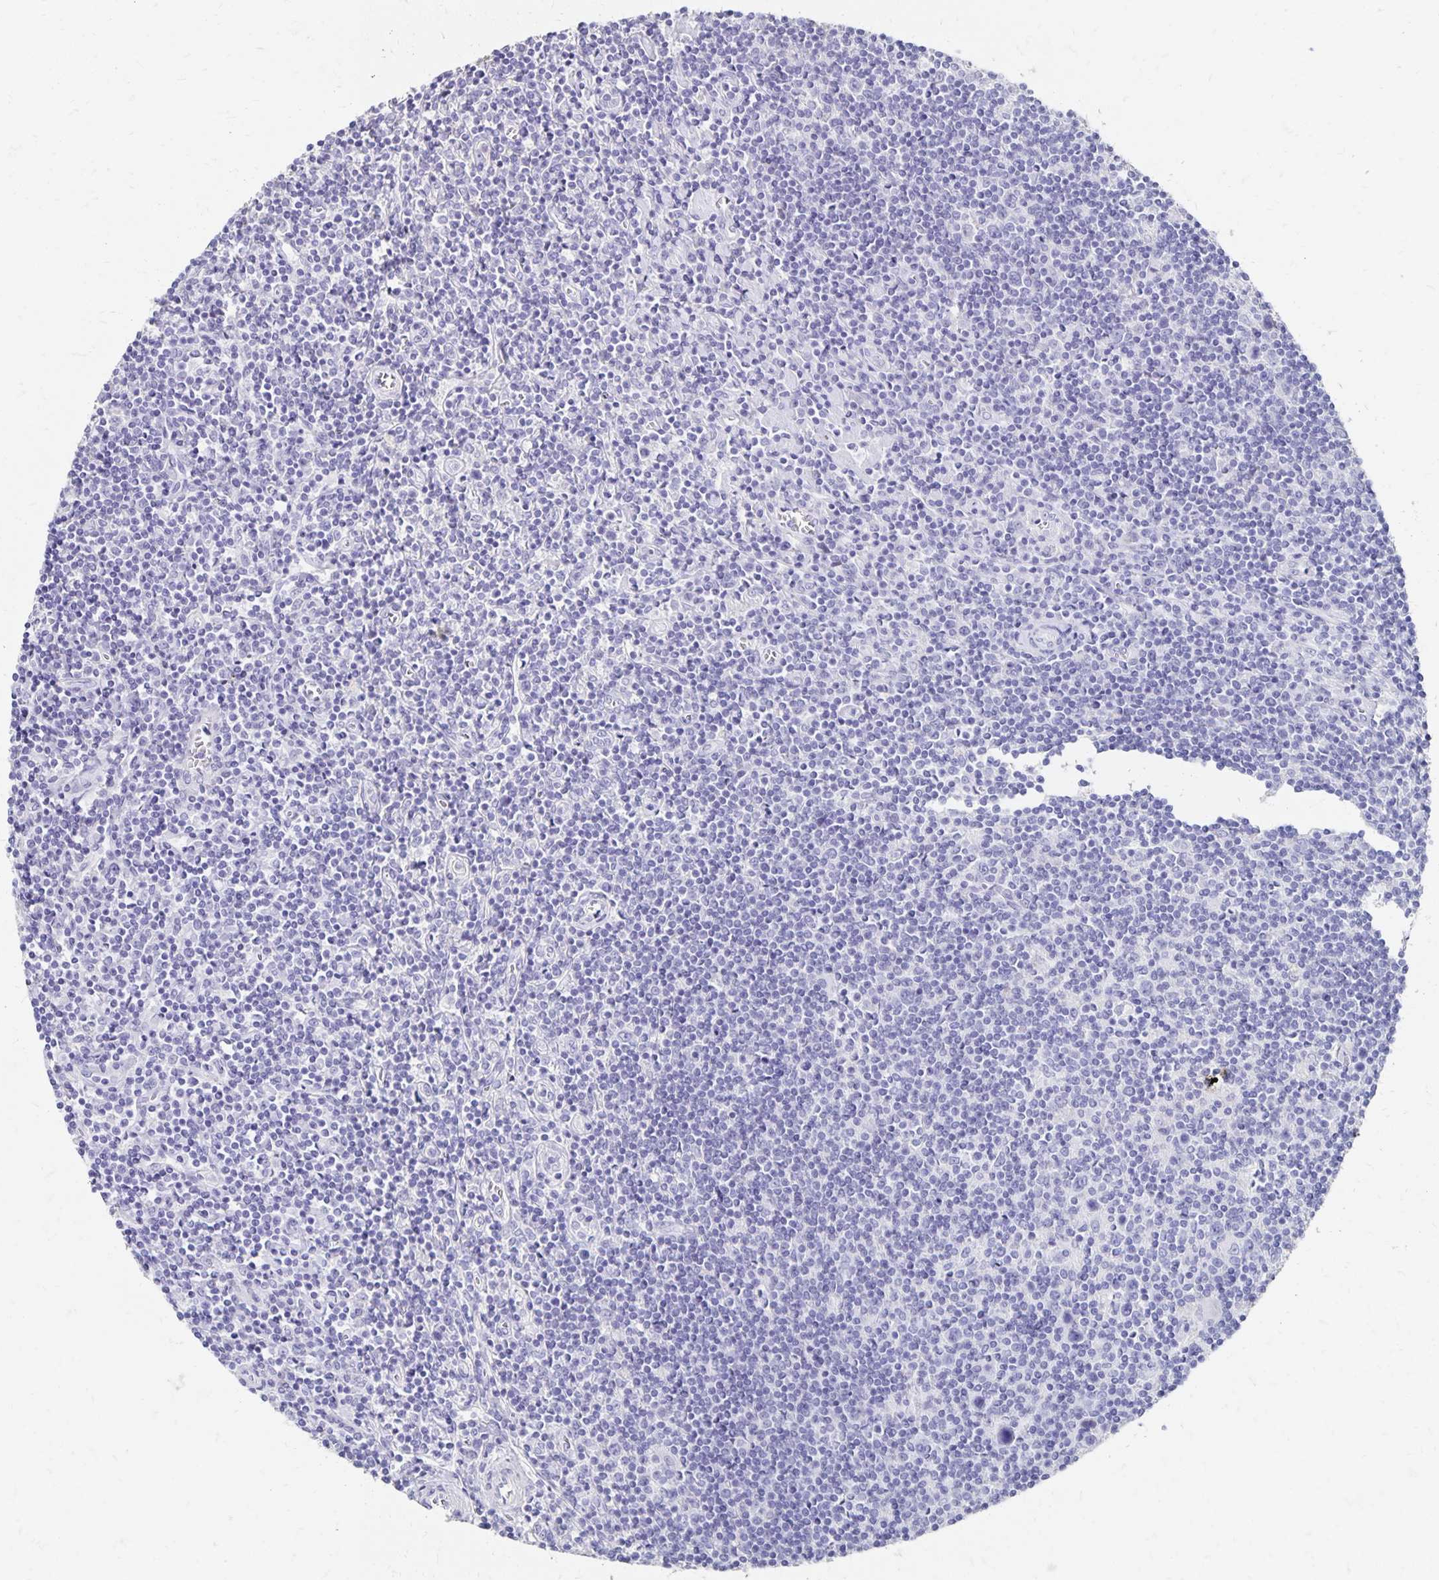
{"staining": {"intensity": "negative", "quantity": "none", "location": "none"}, "tissue": "lymphoma", "cell_type": "Tumor cells", "image_type": "cancer", "snomed": [{"axis": "morphology", "description": "Hodgkin's disease, NOS"}, {"axis": "topography", "description": "Lymph node"}], "caption": "Tumor cells show no significant staining in Hodgkin's disease.", "gene": "DYNLT4", "patient": {"sex": "male", "age": 40}}